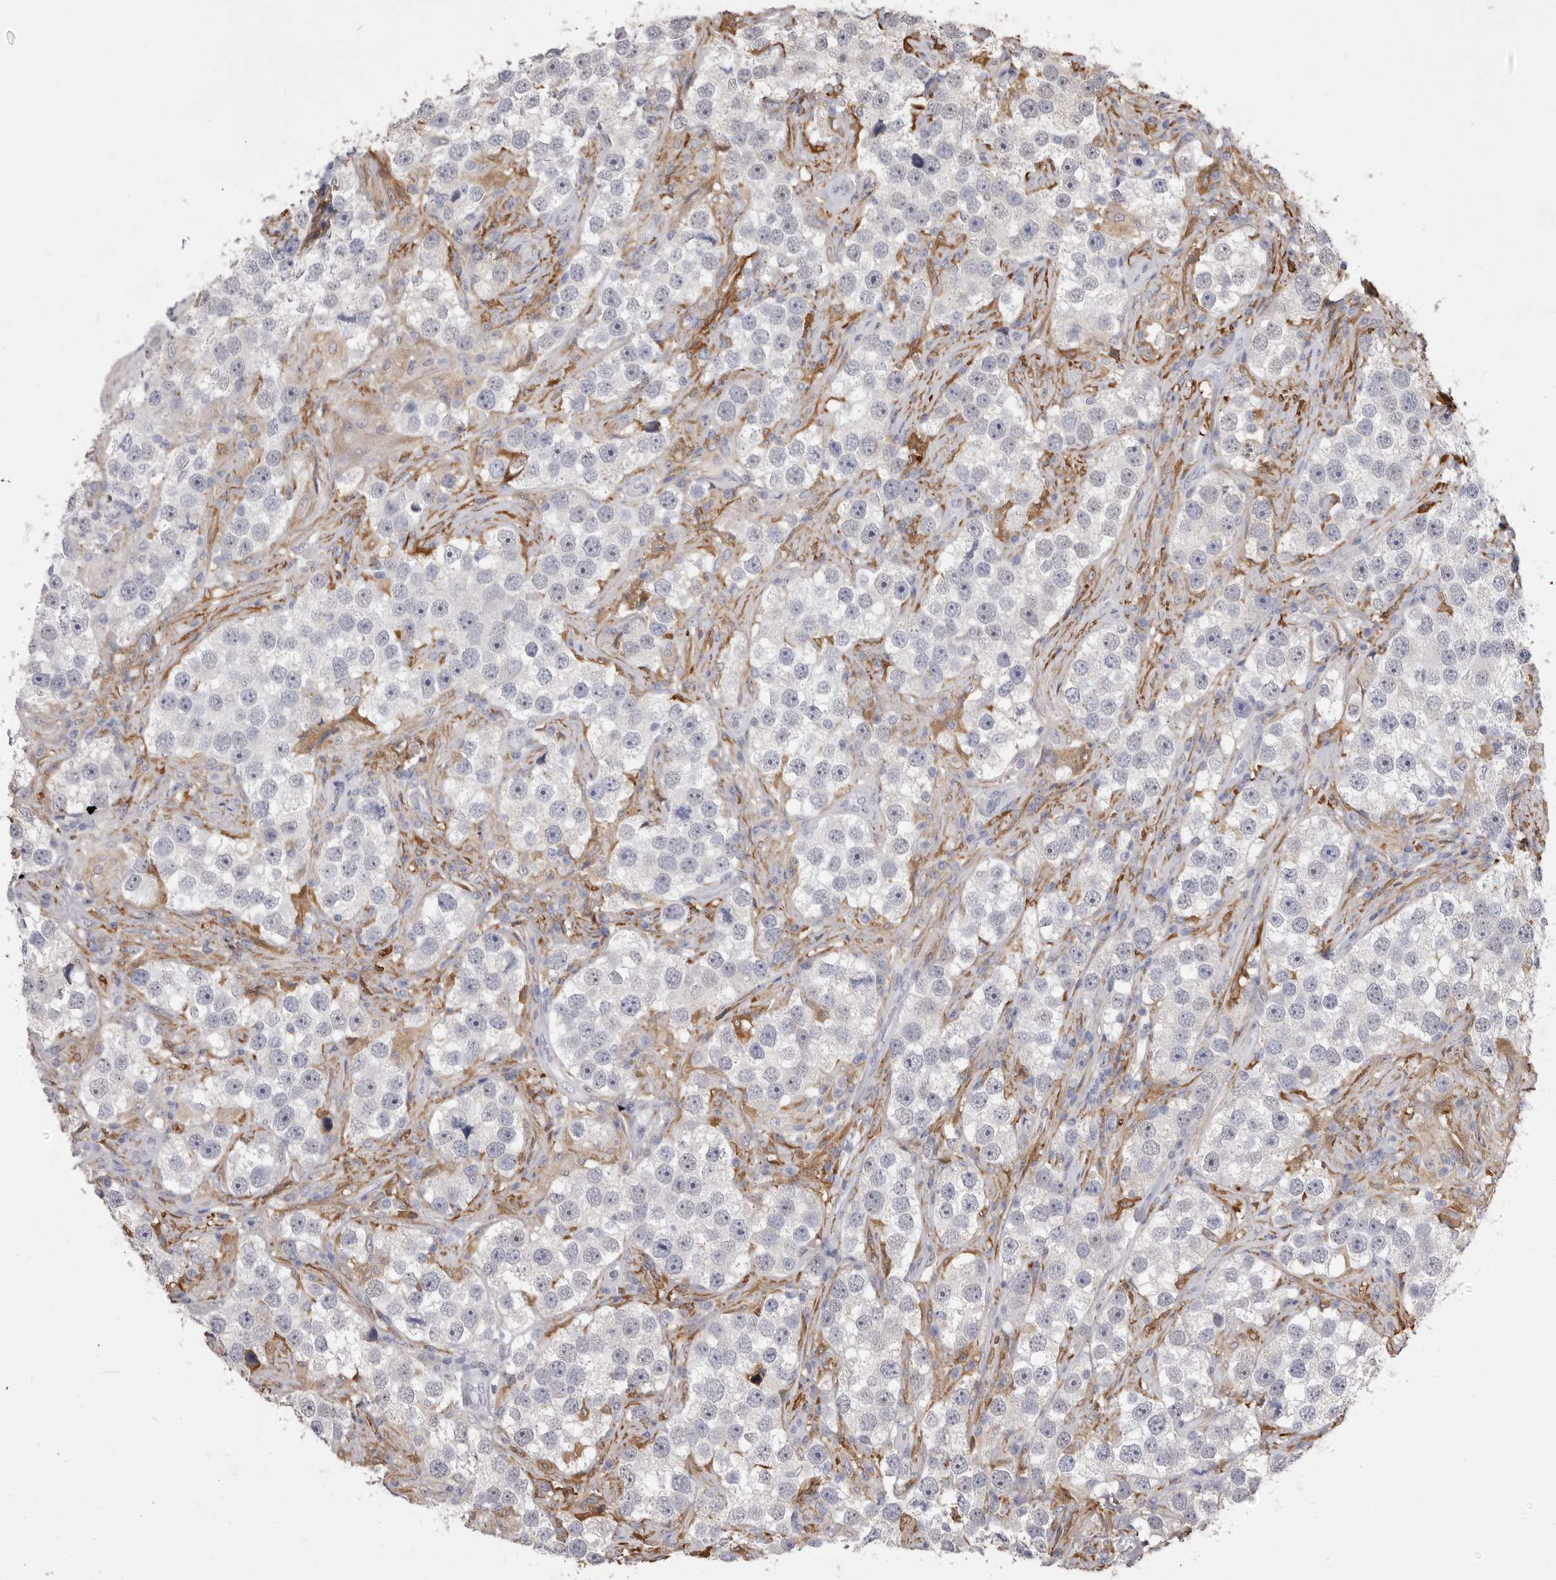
{"staining": {"intensity": "negative", "quantity": "none", "location": "none"}, "tissue": "testis cancer", "cell_type": "Tumor cells", "image_type": "cancer", "snomed": [{"axis": "morphology", "description": "Seminoma, NOS"}, {"axis": "topography", "description": "Testis"}], "caption": "IHC photomicrograph of testis cancer (seminoma) stained for a protein (brown), which demonstrates no positivity in tumor cells.", "gene": "VPS45", "patient": {"sex": "male", "age": 49}}